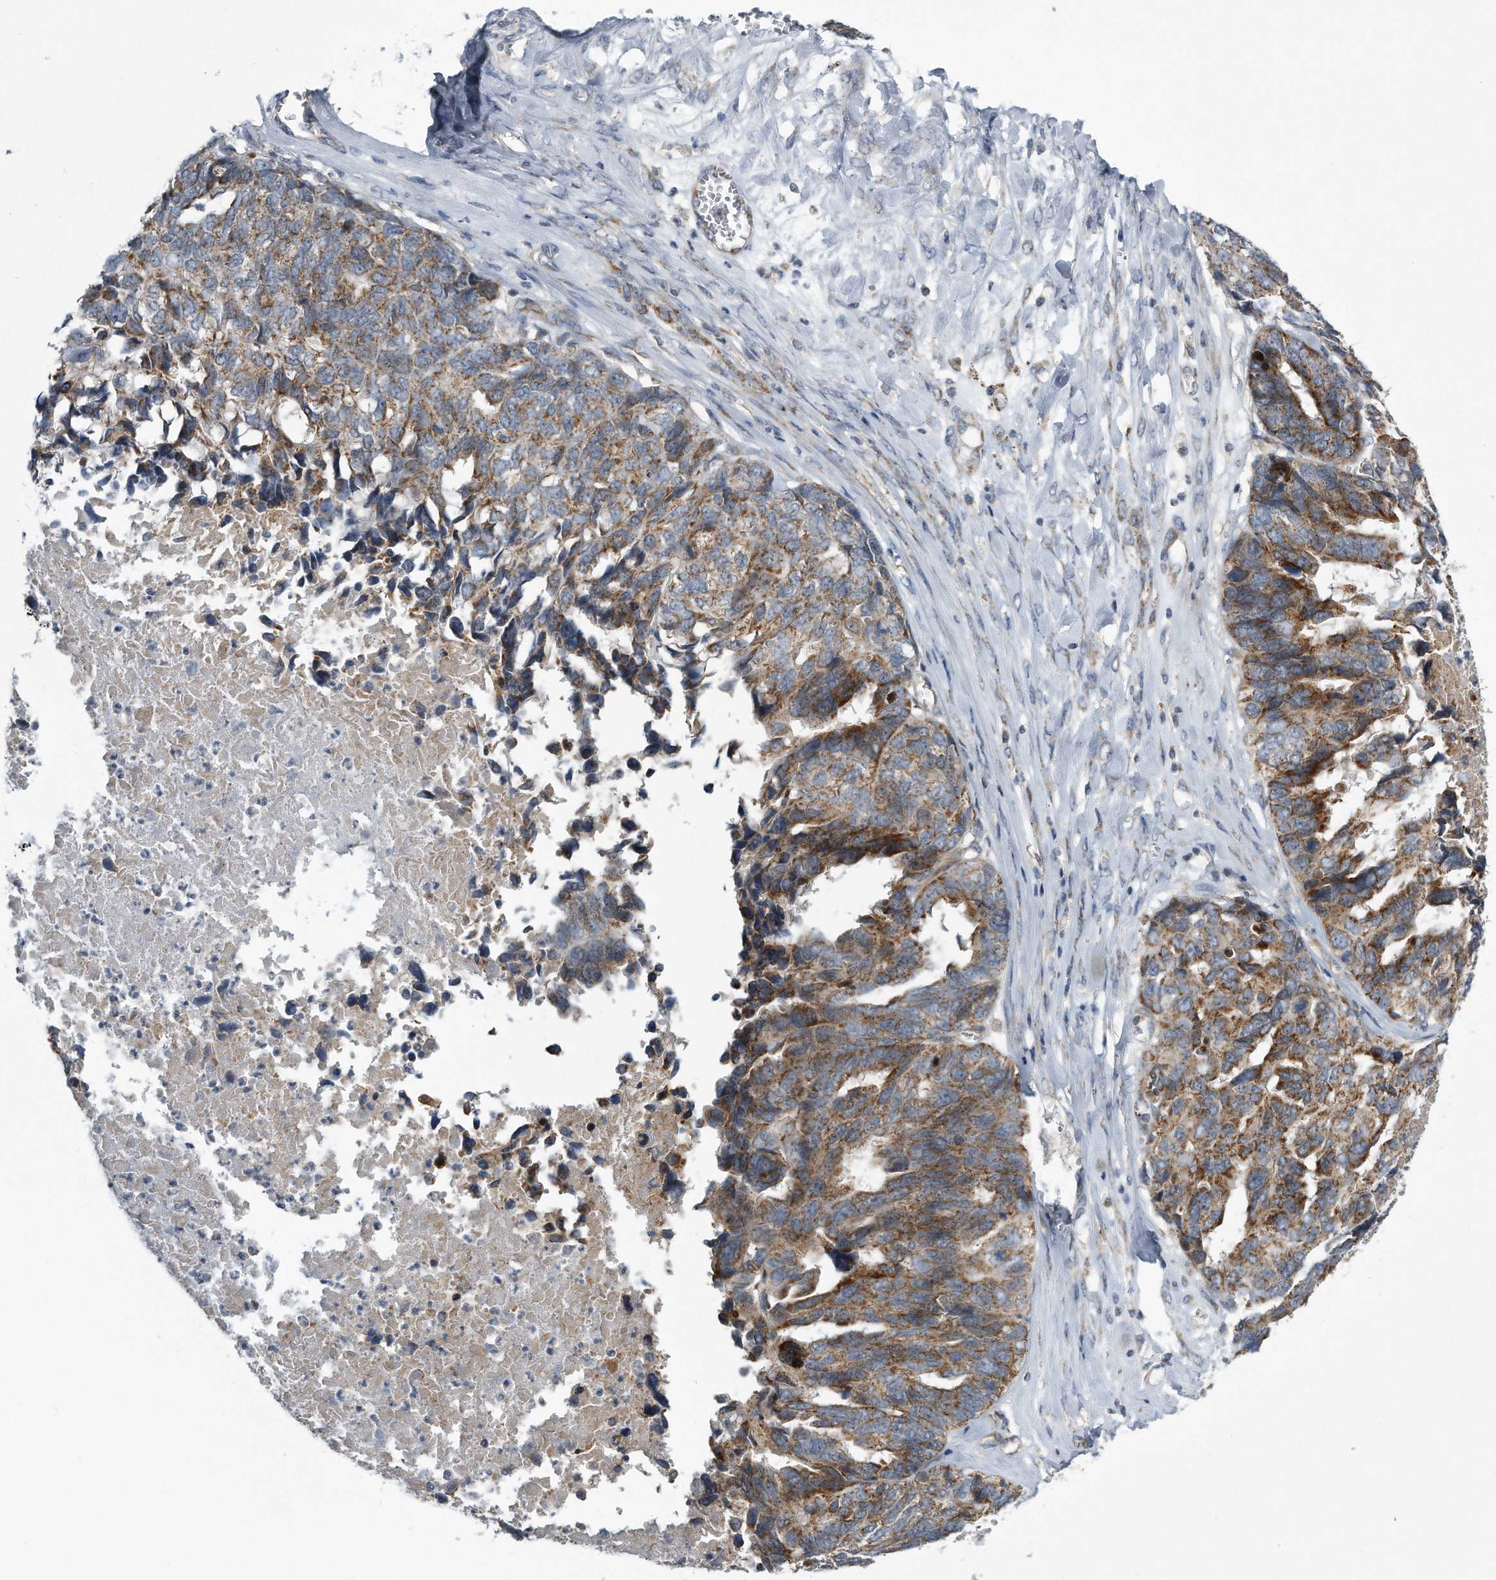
{"staining": {"intensity": "moderate", "quantity": ">75%", "location": "cytoplasmic/membranous"}, "tissue": "ovarian cancer", "cell_type": "Tumor cells", "image_type": "cancer", "snomed": [{"axis": "morphology", "description": "Cystadenocarcinoma, serous, NOS"}, {"axis": "topography", "description": "Ovary"}], "caption": "Immunohistochemical staining of ovarian serous cystadenocarcinoma shows medium levels of moderate cytoplasmic/membranous protein positivity in approximately >75% of tumor cells.", "gene": "LYRM4", "patient": {"sex": "female", "age": 79}}